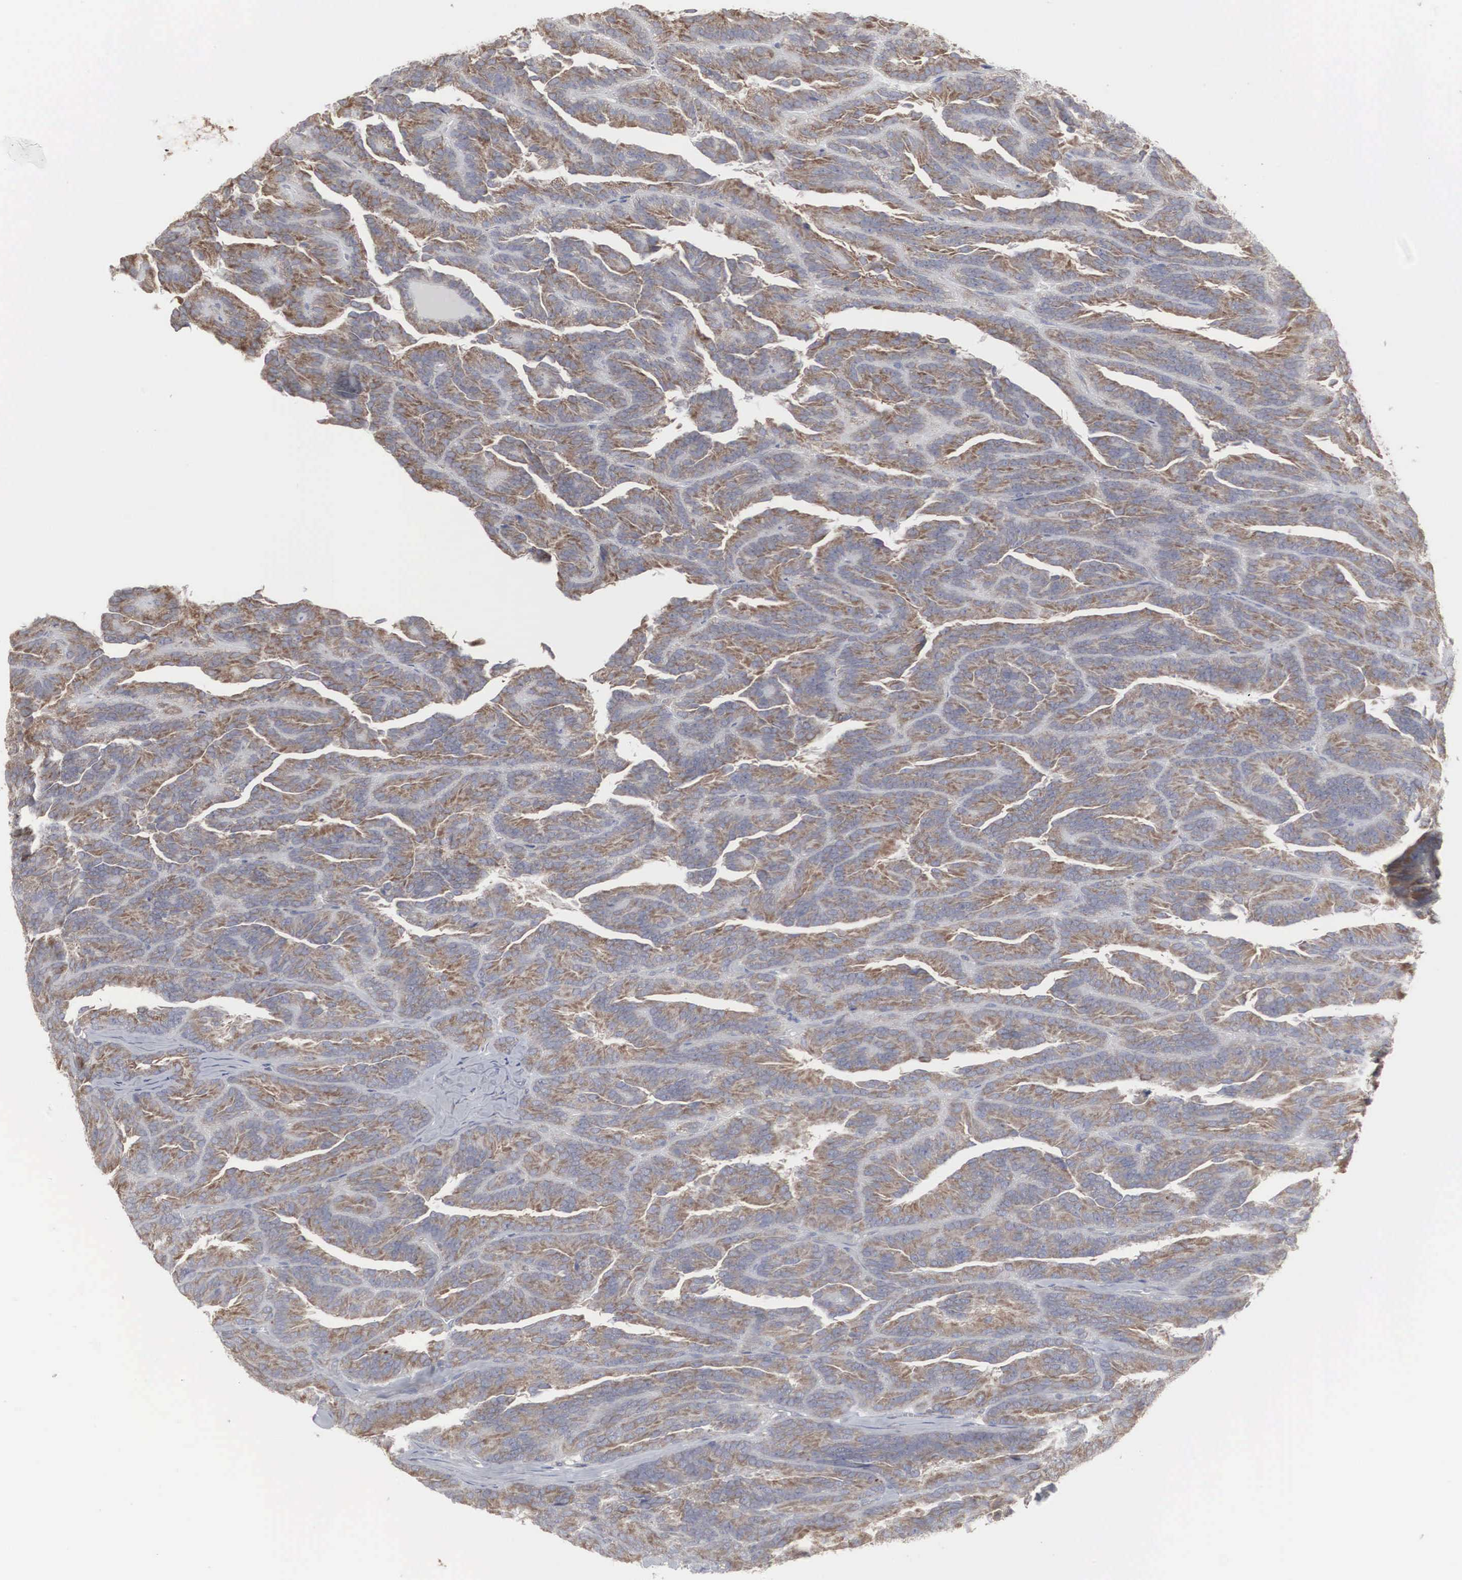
{"staining": {"intensity": "moderate", "quantity": "25%-75%", "location": "cytoplasmic/membranous"}, "tissue": "renal cancer", "cell_type": "Tumor cells", "image_type": "cancer", "snomed": [{"axis": "morphology", "description": "Adenocarcinoma, NOS"}, {"axis": "topography", "description": "Kidney"}], "caption": "Protein expression analysis of renal cancer (adenocarcinoma) reveals moderate cytoplasmic/membranous staining in about 25%-75% of tumor cells.", "gene": "MIA2", "patient": {"sex": "male", "age": 46}}